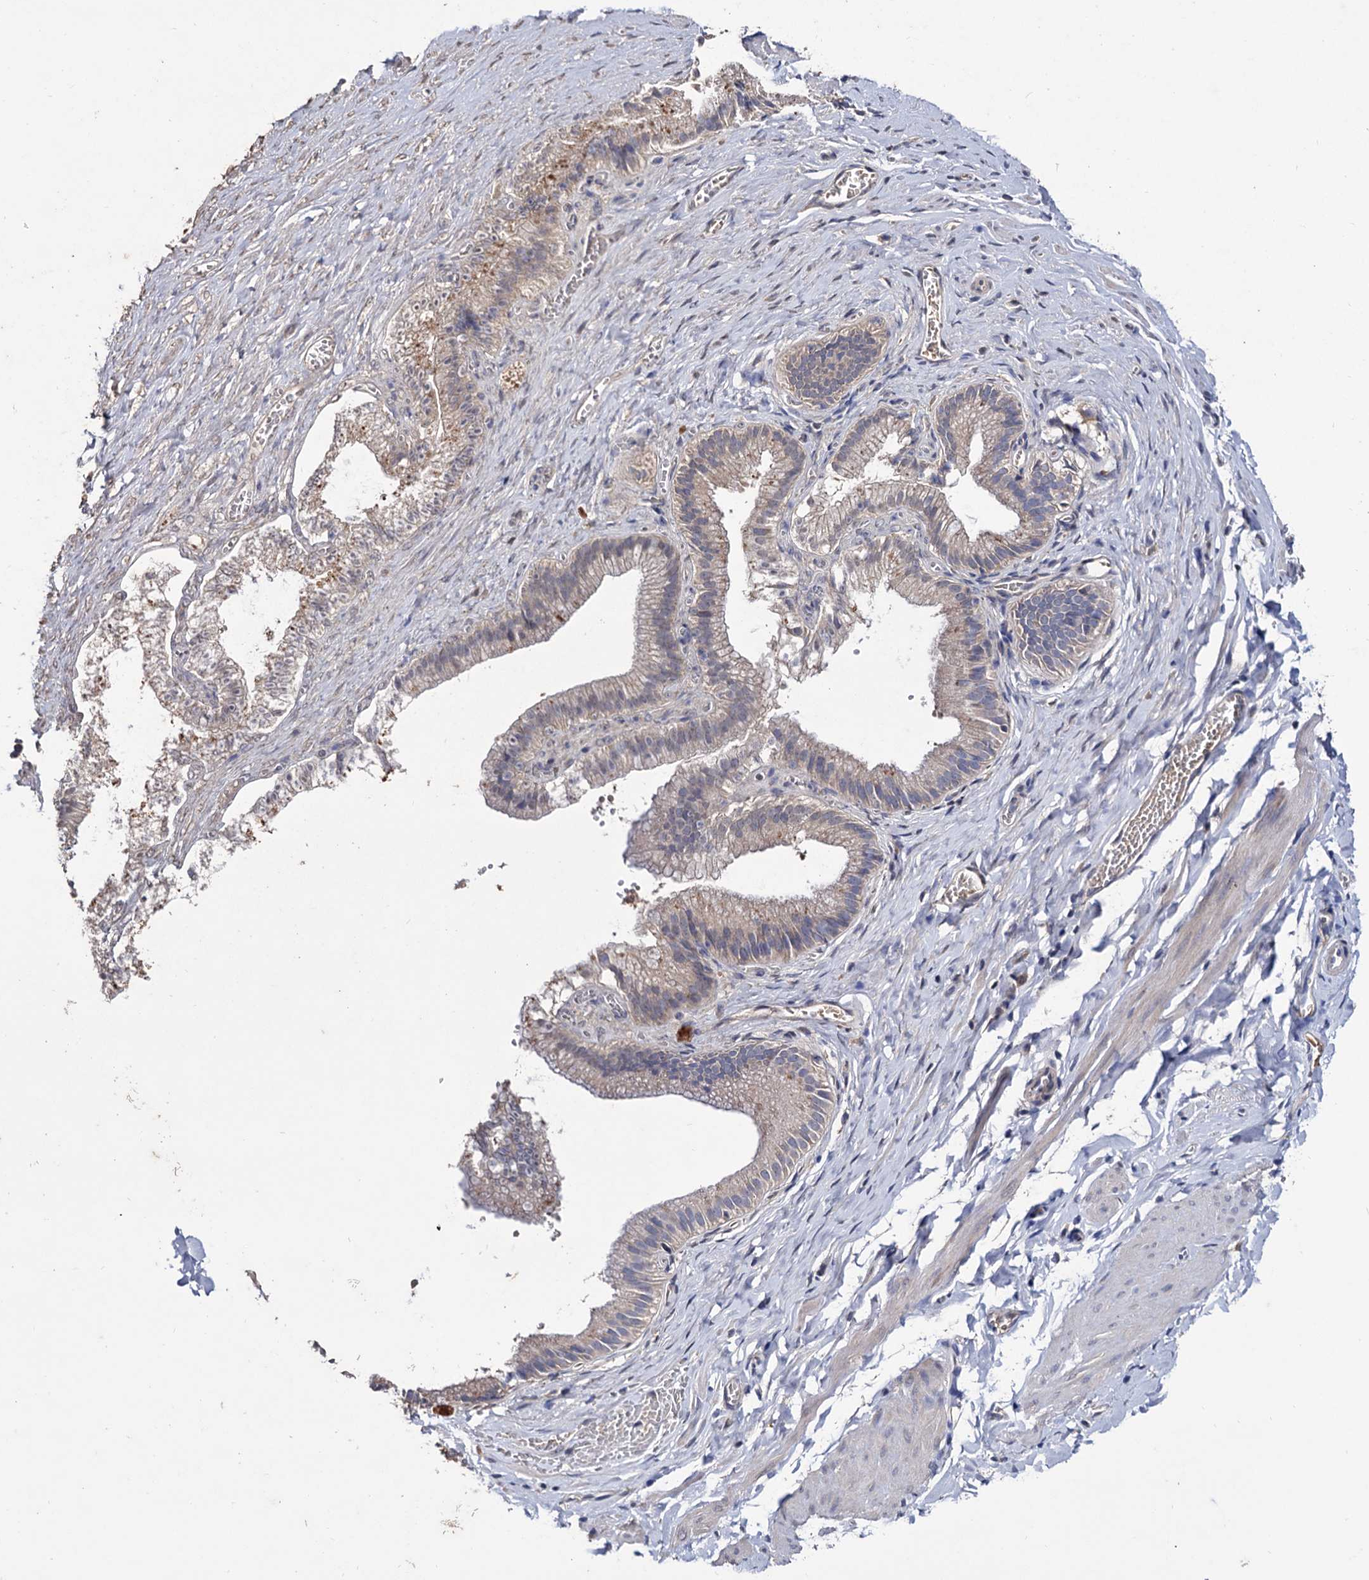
{"staining": {"intensity": "negative", "quantity": "none", "location": "none"}, "tissue": "adipose tissue", "cell_type": "Adipocytes", "image_type": "normal", "snomed": [{"axis": "morphology", "description": "Normal tissue, NOS"}, {"axis": "topography", "description": "Gallbladder"}, {"axis": "topography", "description": "Peripheral nerve tissue"}], "caption": "The image exhibits no significant positivity in adipocytes of adipose tissue.", "gene": "NPAS4", "patient": {"sex": "male", "age": 38}}